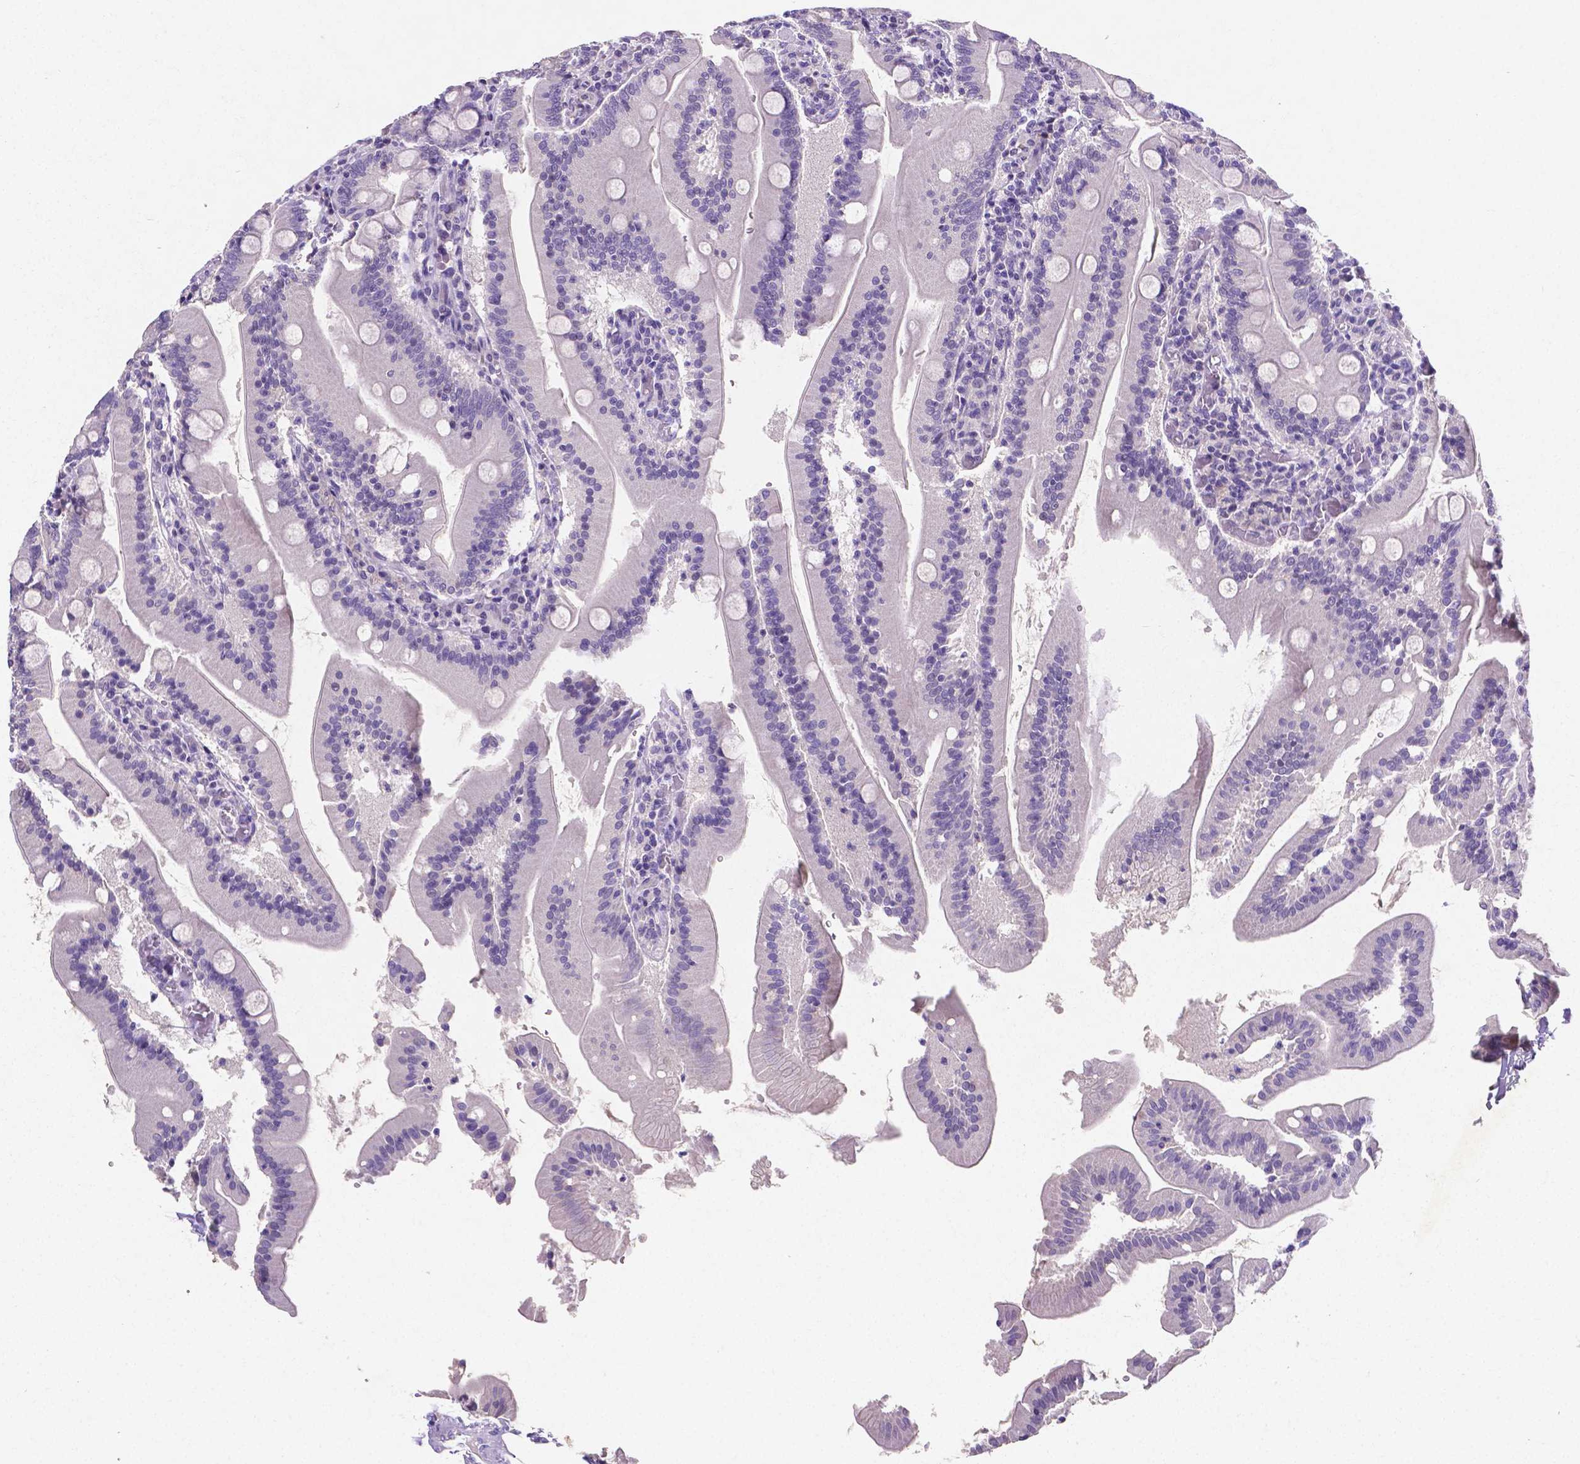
{"staining": {"intensity": "negative", "quantity": "none", "location": "none"}, "tissue": "small intestine", "cell_type": "Glandular cells", "image_type": "normal", "snomed": [{"axis": "morphology", "description": "Normal tissue, NOS"}, {"axis": "topography", "description": "Small intestine"}], "caption": "Image shows no protein positivity in glandular cells of normal small intestine. The staining is performed using DAB (3,3'-diaminobenzidine) brown chromogen with nuclei counter-stained in using hematoxylin.", "gene": "SATB2", "patient": {"sex": "male", "age": 37}}